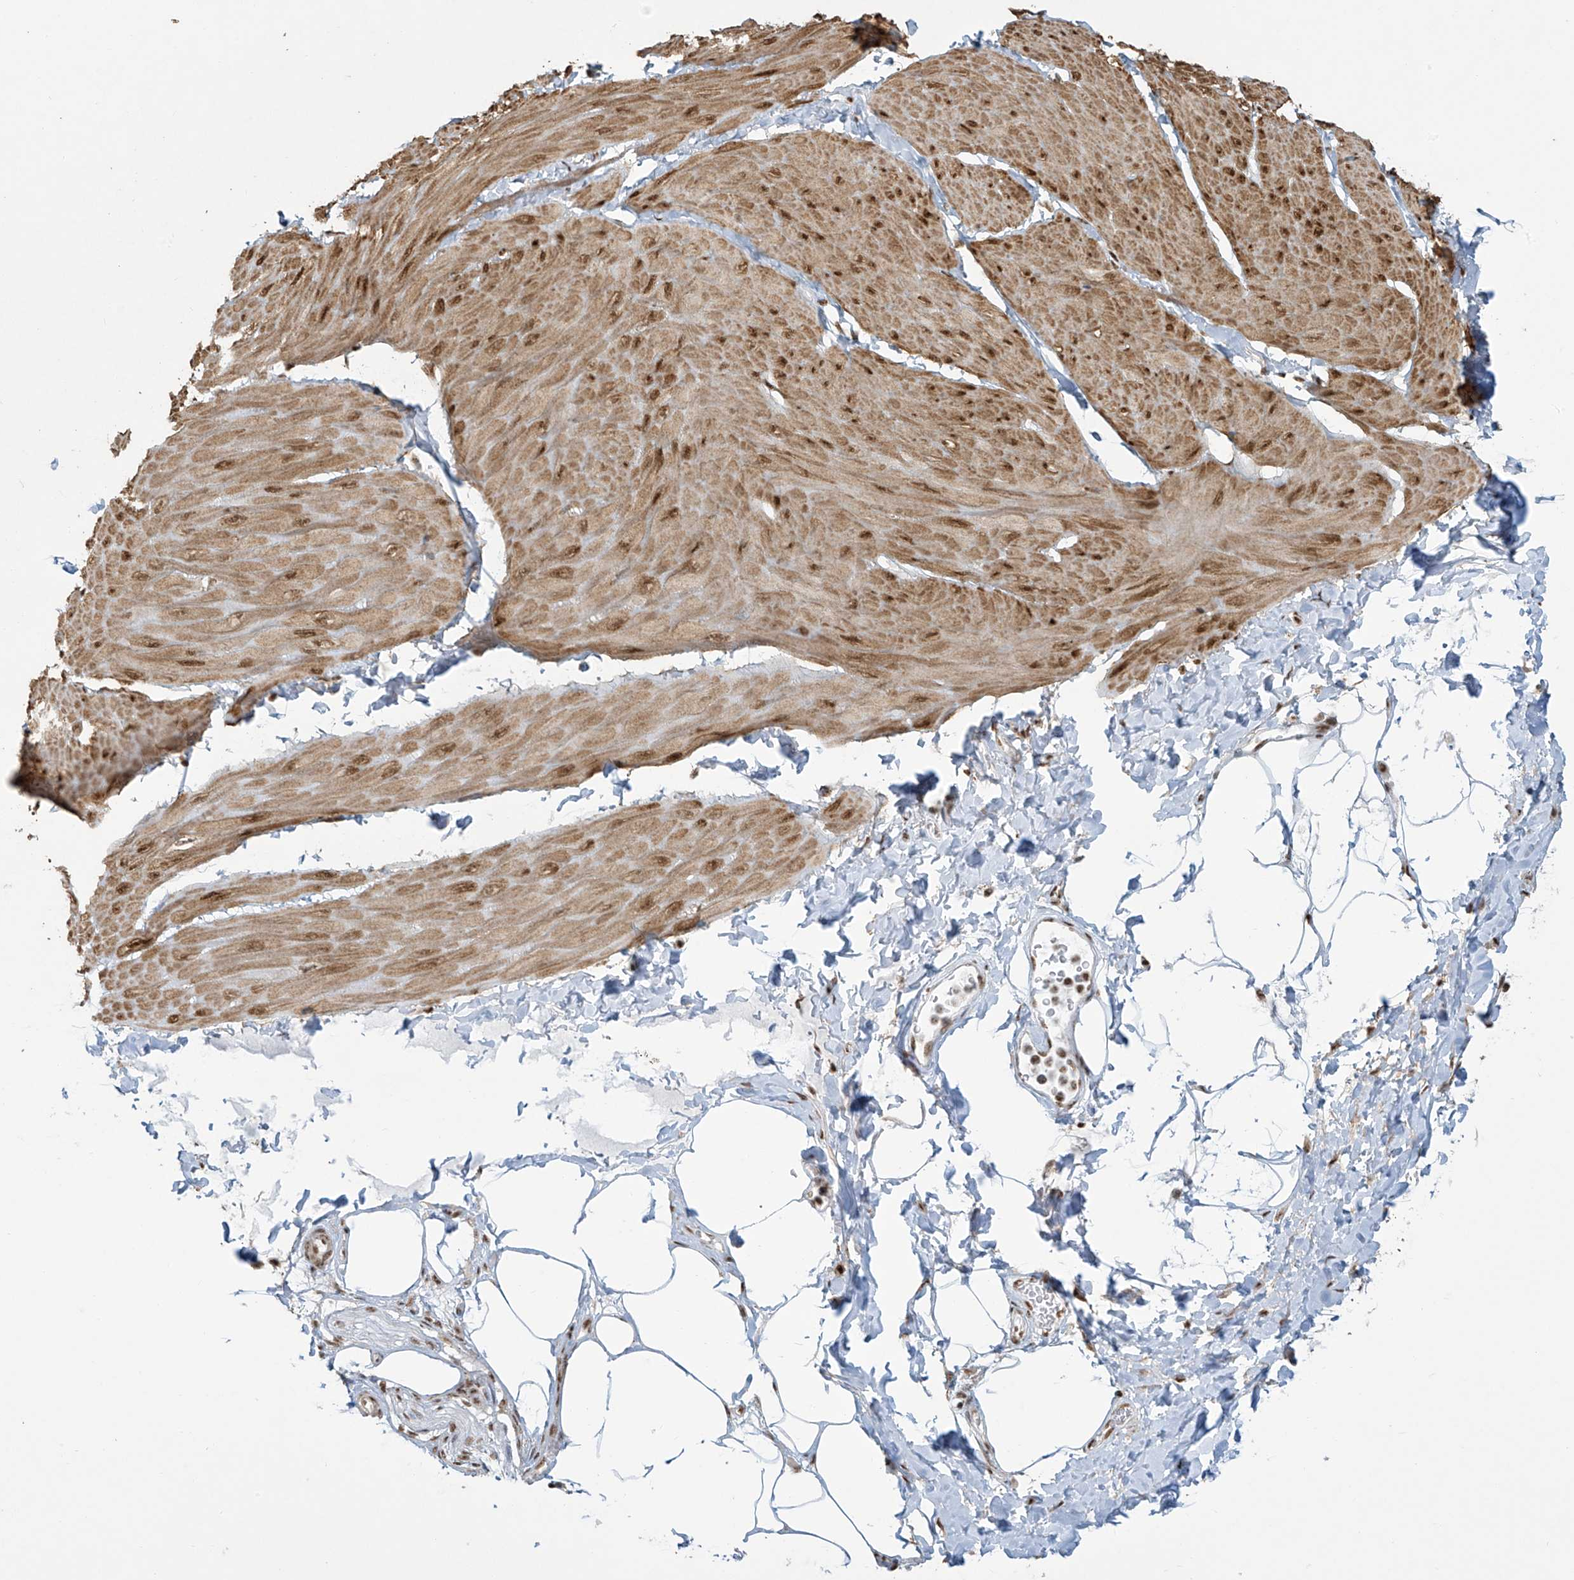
{"staining": {"intensity": "moderate", "quantity": ">75%", "location": "cytoplasmic/membranous,nuclear"}, "tissue": "smooth muscle", "cell_type": "Smooth muscle cells", "image_type": "normal", "snomed": [{"axis": "morphology", "description": "Urothelial carcinoma, High grade"}, {"axis": "topography", "description": "Urinary bladder"}], "caption": "High-magnification brightfield microscopy of benign smooth muscle stained with DAB (brown) and counterstained with hematoxylin (blue). smooth muscle cells exhibit moderate cytoplasmic/membranous,nuclear positivity is appreciated in about>75% of cells.", "gene": "MS4A6A", "patient": {"sex": "male", "age": 46}}